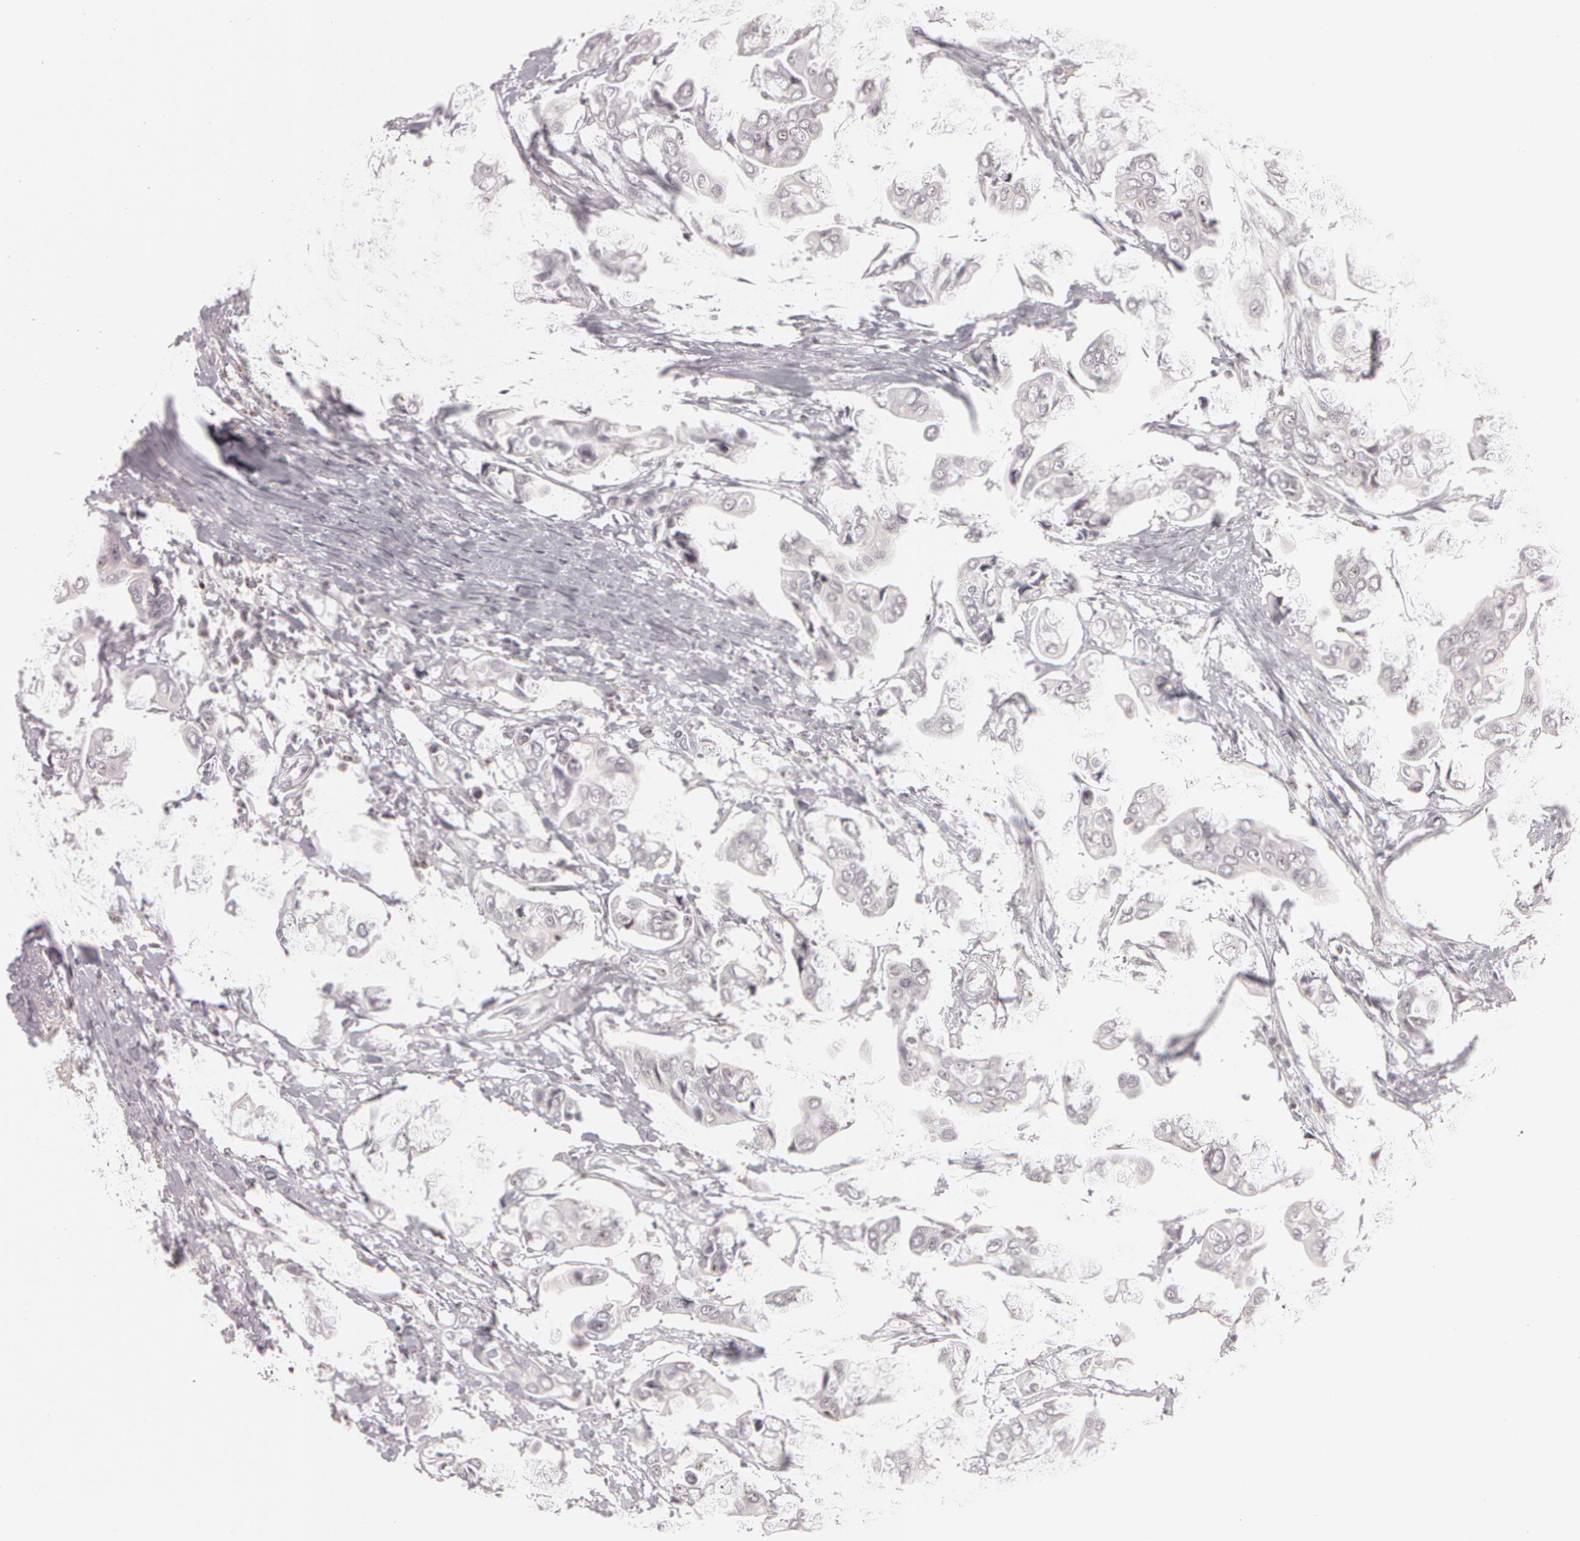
{"staining": {"intensity": "negative", "quantity": "none", "location": "none"}, "tissue": "urothelial cancer", "cell_type": "Tumor cells", "image_type": "cancer", "snomed": [{"axis": "morphology", "description": "Adenocarcinoma, NOS"}, {"axis": "topography", "description": "Urinary bladder"}], "caption": "This is an immunohistochemistry (IHC) photomicrograph of urothelial cancer. There is no staining in tumor cells.", "gene": "FBL", "patient": {"sex": "male", "age": 61}}